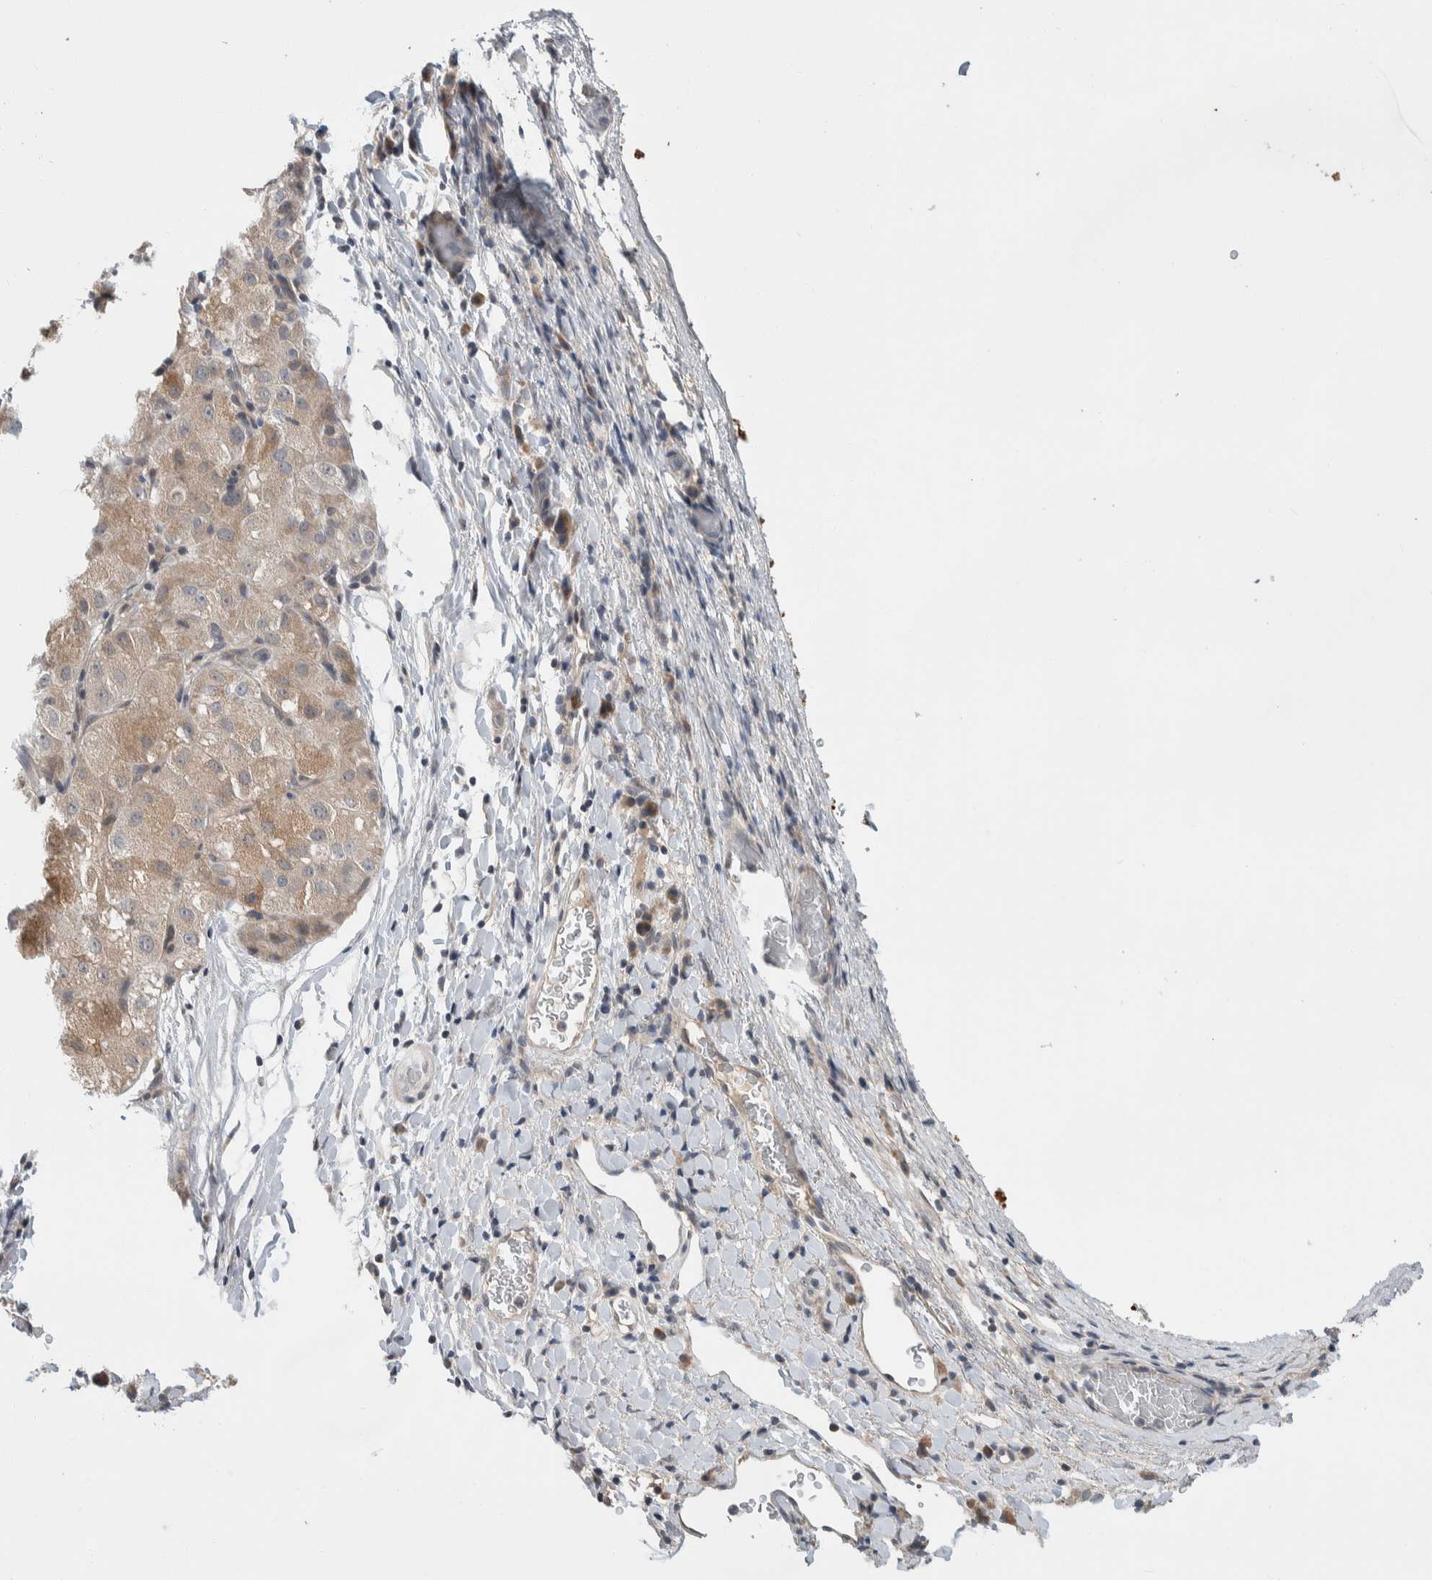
{"staining": {"intensity": "weak", "quantity": ">75%", "location": "cytoplasmic/membranous"}, "tissue": "liver cancer", "cell_type": "Tumor cells", "image_type": "cancer", "snomed": [{"axis": "morphology", "description": "Carcinoma, Hepatocellular, NOS"}, {"axis": "topography", "description": "Liver"}], "caption": "Weak cytoplasmic/membranous protein staining is identified in about >75% of tumor cells in liver cancer (hepatocellular carcinoma). The protein of interest is shown in brown color, while the nuclei are stained blue.", "gene": "SHPK", "patient": {"sex": "male", "age": 80}}